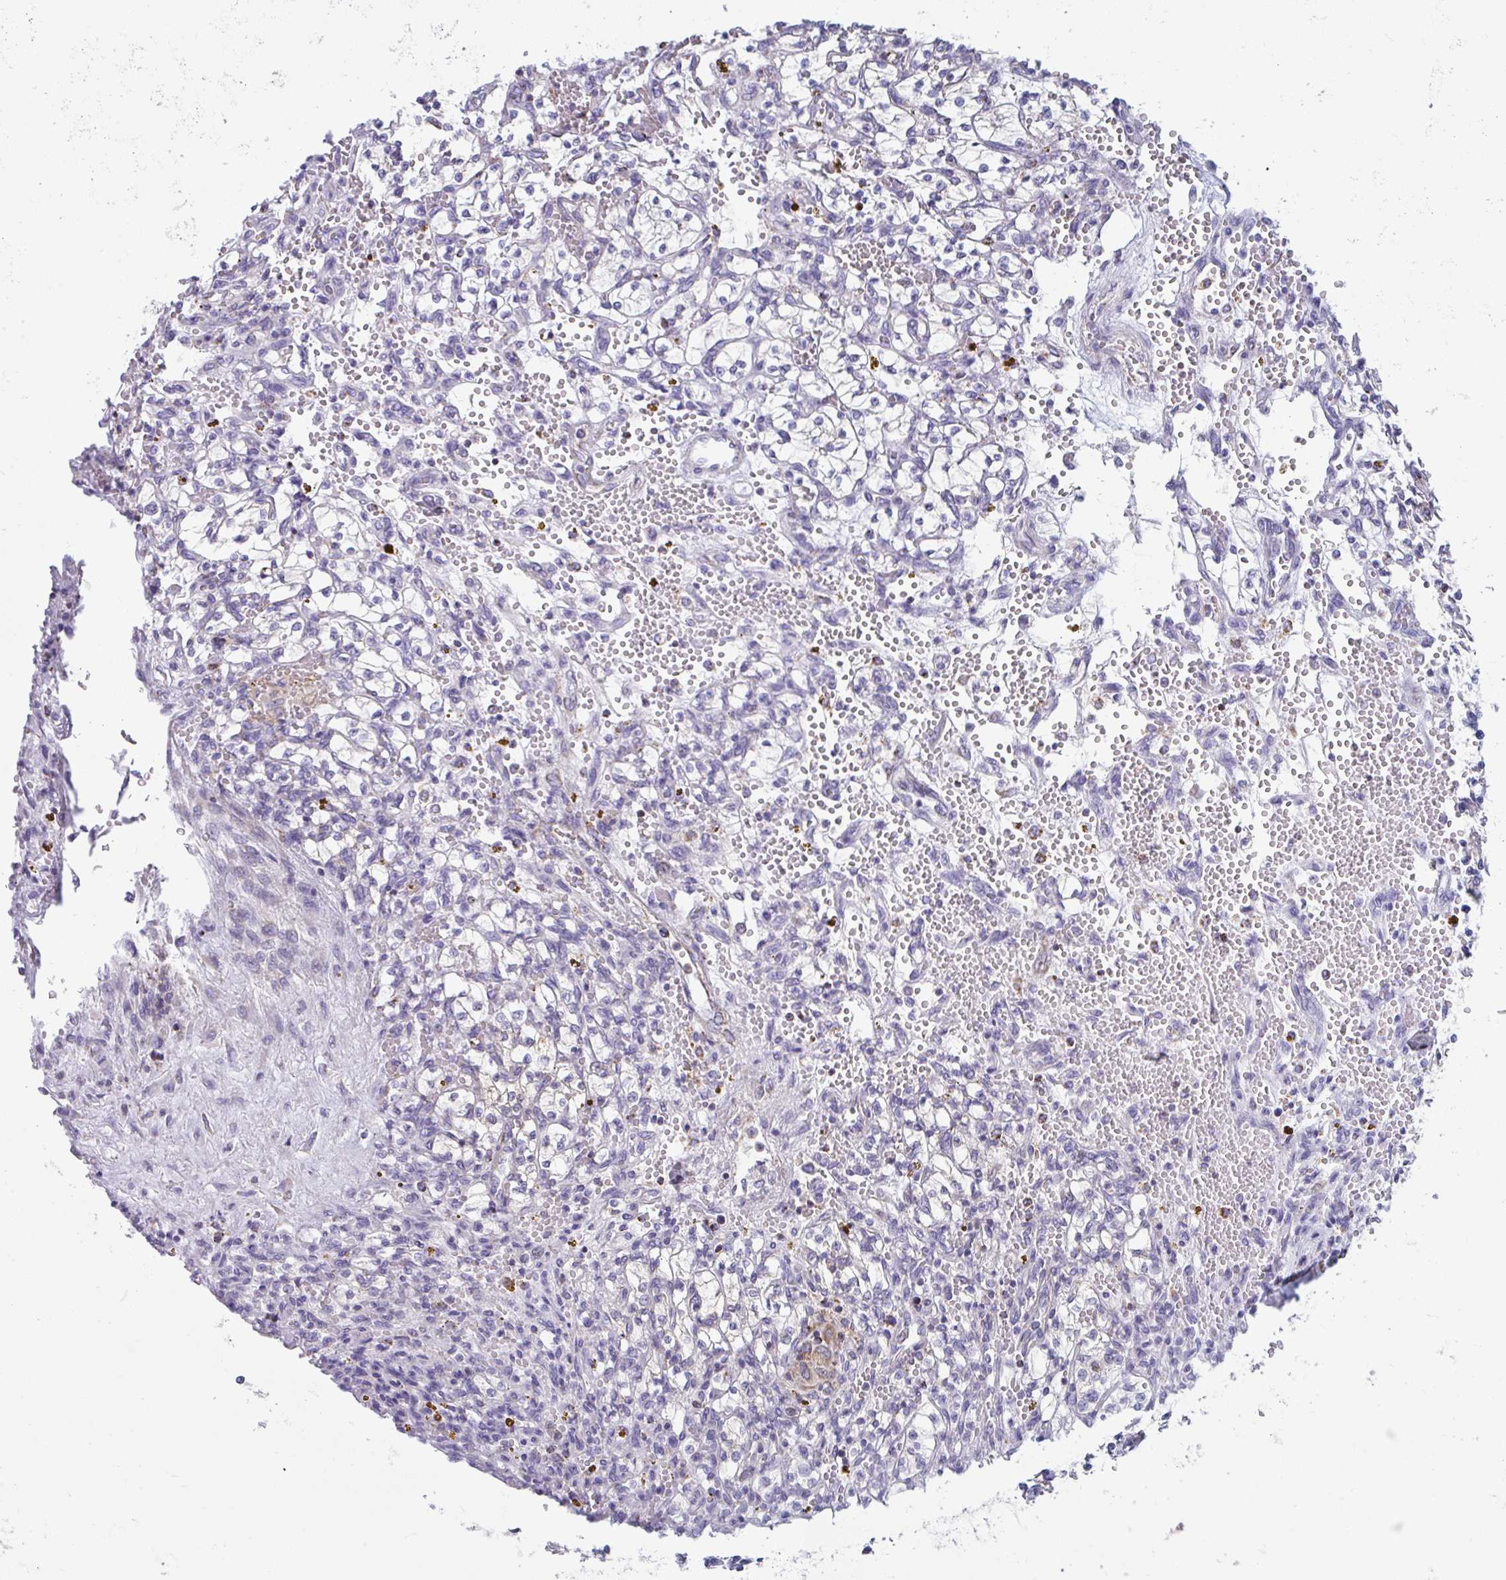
{"staining": {"intensity": "negative", "quantity": "none", "location": "none"}, "tissue": "renal cancer", "cell_type": "Tumor cells", "image_type": "cancer", "snomed": [{"axis": "morphology", "description": "Adenocarcinoma, NOS"}, {"axis": "topography", "description": "Kidney"}], "caption": "Tumor cells are negative for protein expression in human renal cancer (adenocarcinoma).", "gene": "MGAM2", "patient": {"sex": "female", "age": 64}}